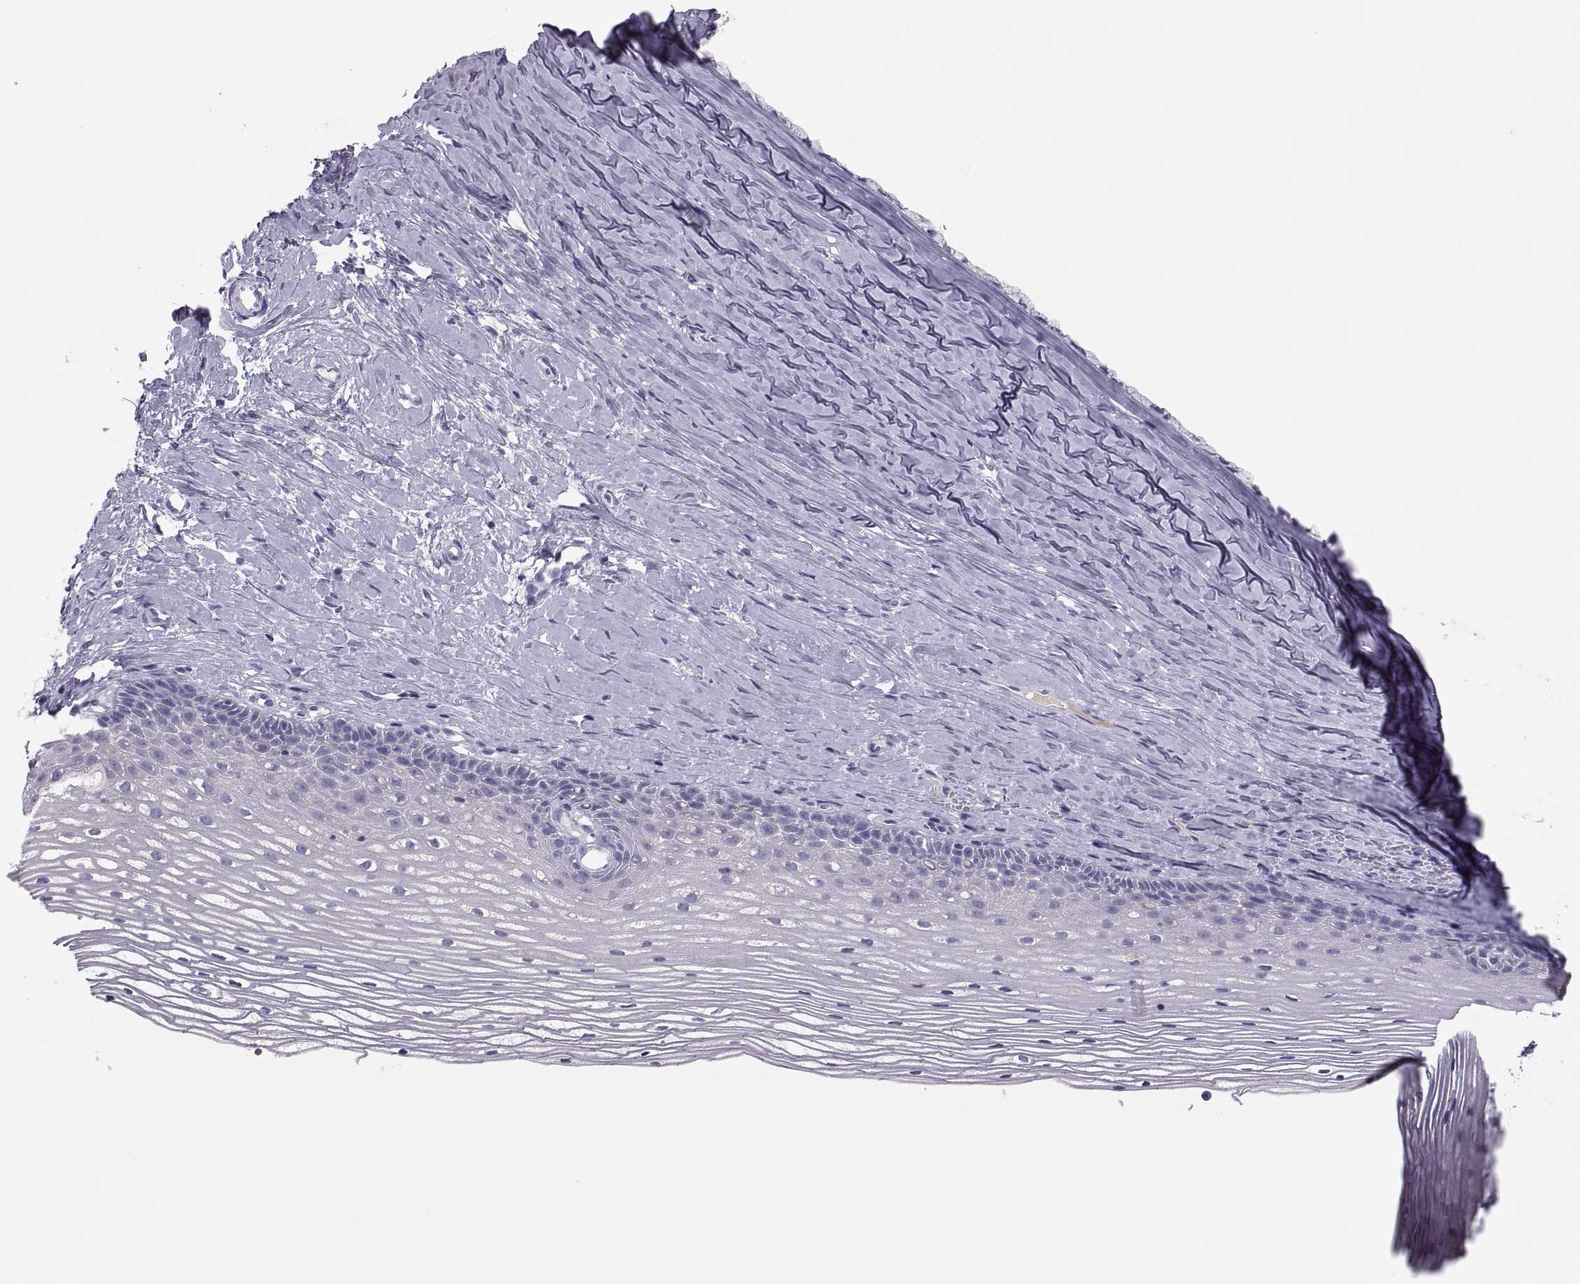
{"staining": {"intensity": "negative", "quantity": "none", "location": "none"}, "tissue": "cervix", "cell_type": "Squamous epithelial cells", "image_type": "normal", "snomed": [{"axis": "morphology", "description": "Normal tissue, NOS"}, {"axis": "topography", "description": "Cervix"}], "caption": "High magnification brightfield microscopy of normal cervix stained with DAB (brown) and counterstained with hematoxylin (blue): squamous epithelial cells show no significant expression. (DAB (3,3'-diaminobenzidine) immunohistochemistry (IHC) with hematoxylin counter stain).", "gene": "MAGEB2", "patient": {"sex": "female", "age": 40}}